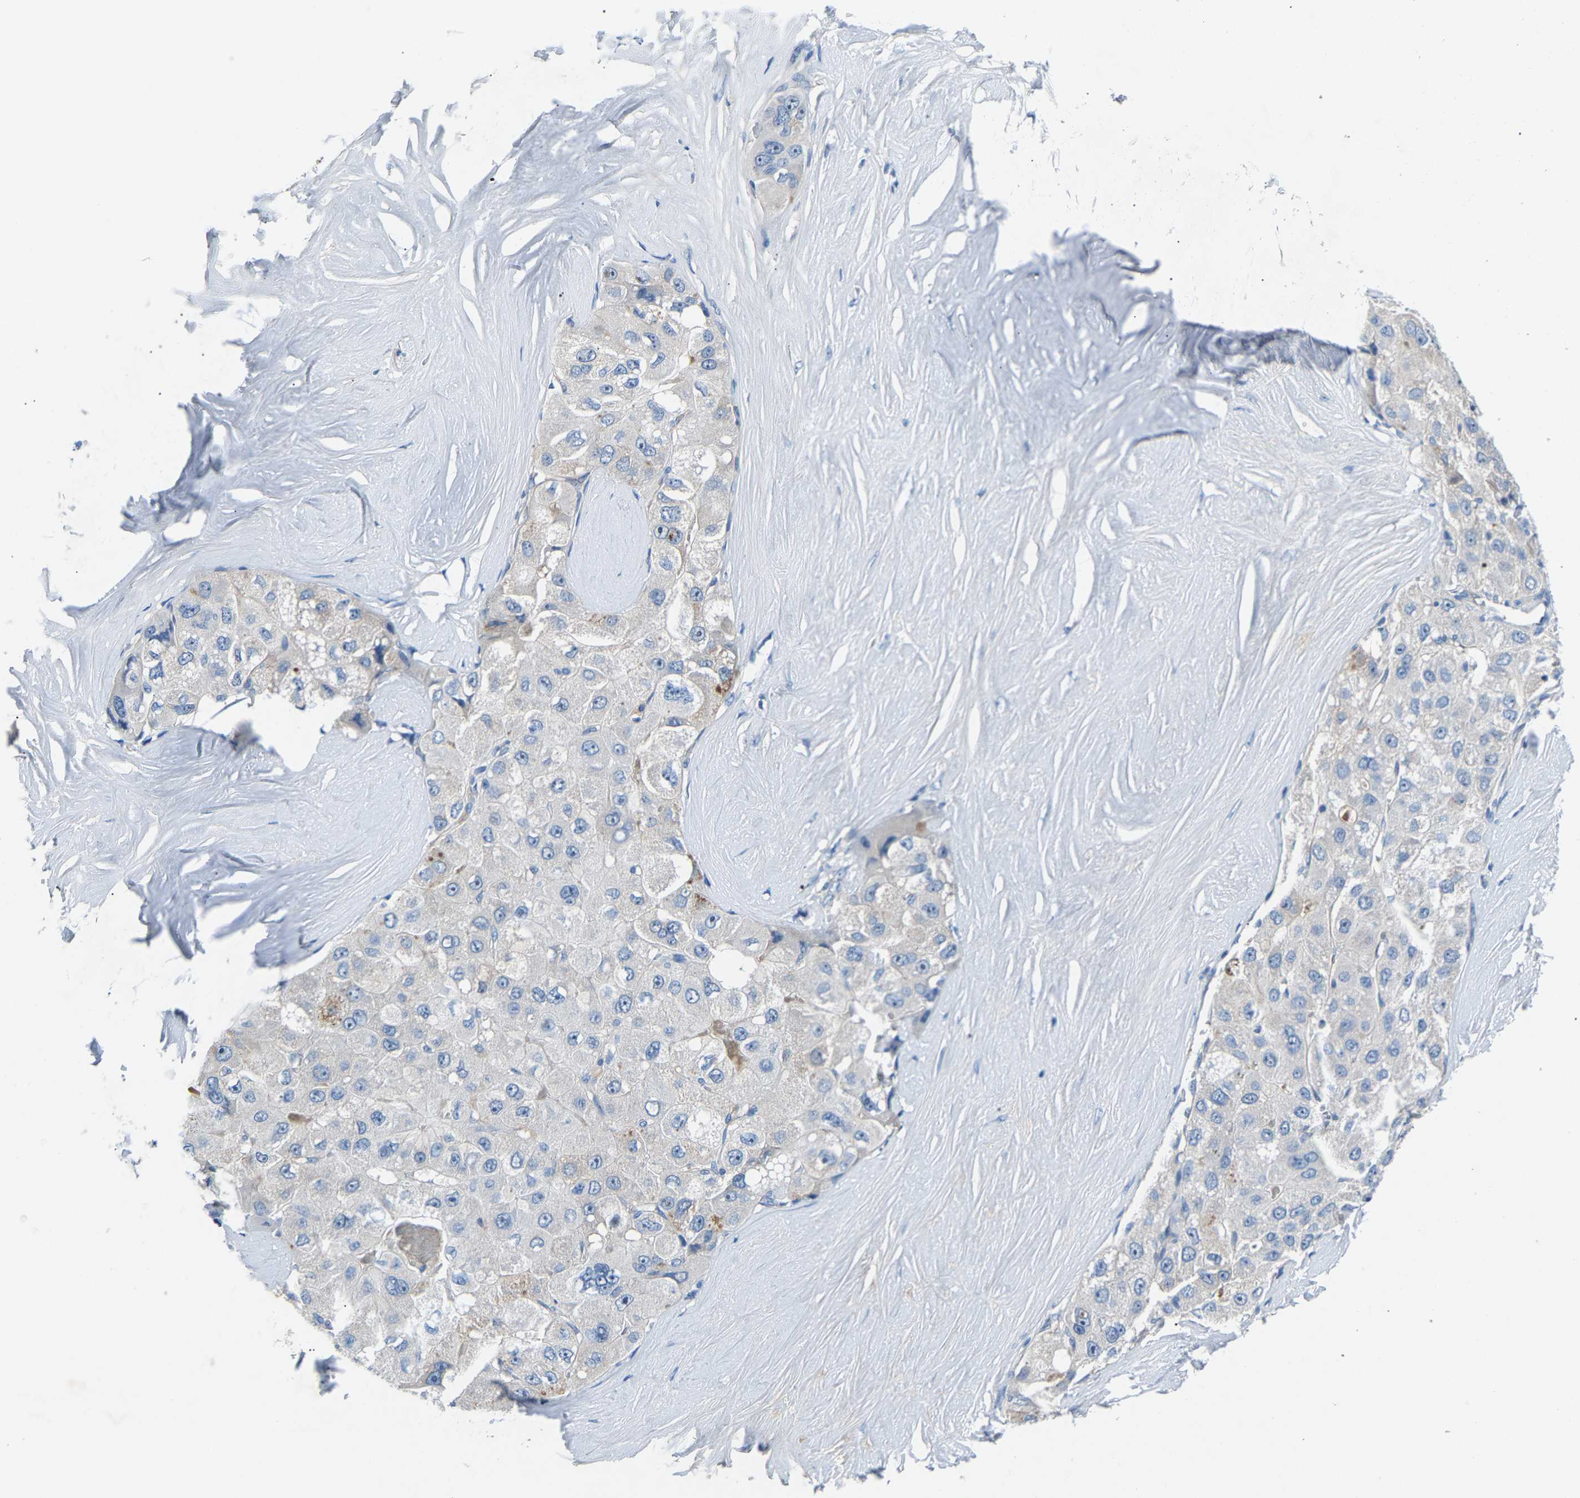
{"staining": {"intensity": "negative", "quantity": "none", "location": "none"}, "tissue": "liver cancer", "cell_type": "Tumor cells", "image_type": "cancer", "snomed": [{"axis": "morphology", "description": "Carcinoma, Hepatocellular, NOS"}, {"axis": "topography", "description": "Liver"}], "caption": "DAB (3,3'-diaminobenzidine) immunohistochemical staining of human hepatocellular carcinoma (liver) shows no significant expression in tumor cells.", "gene": "DNAAF5", "patient": {"sex": "male", "age": 80}}